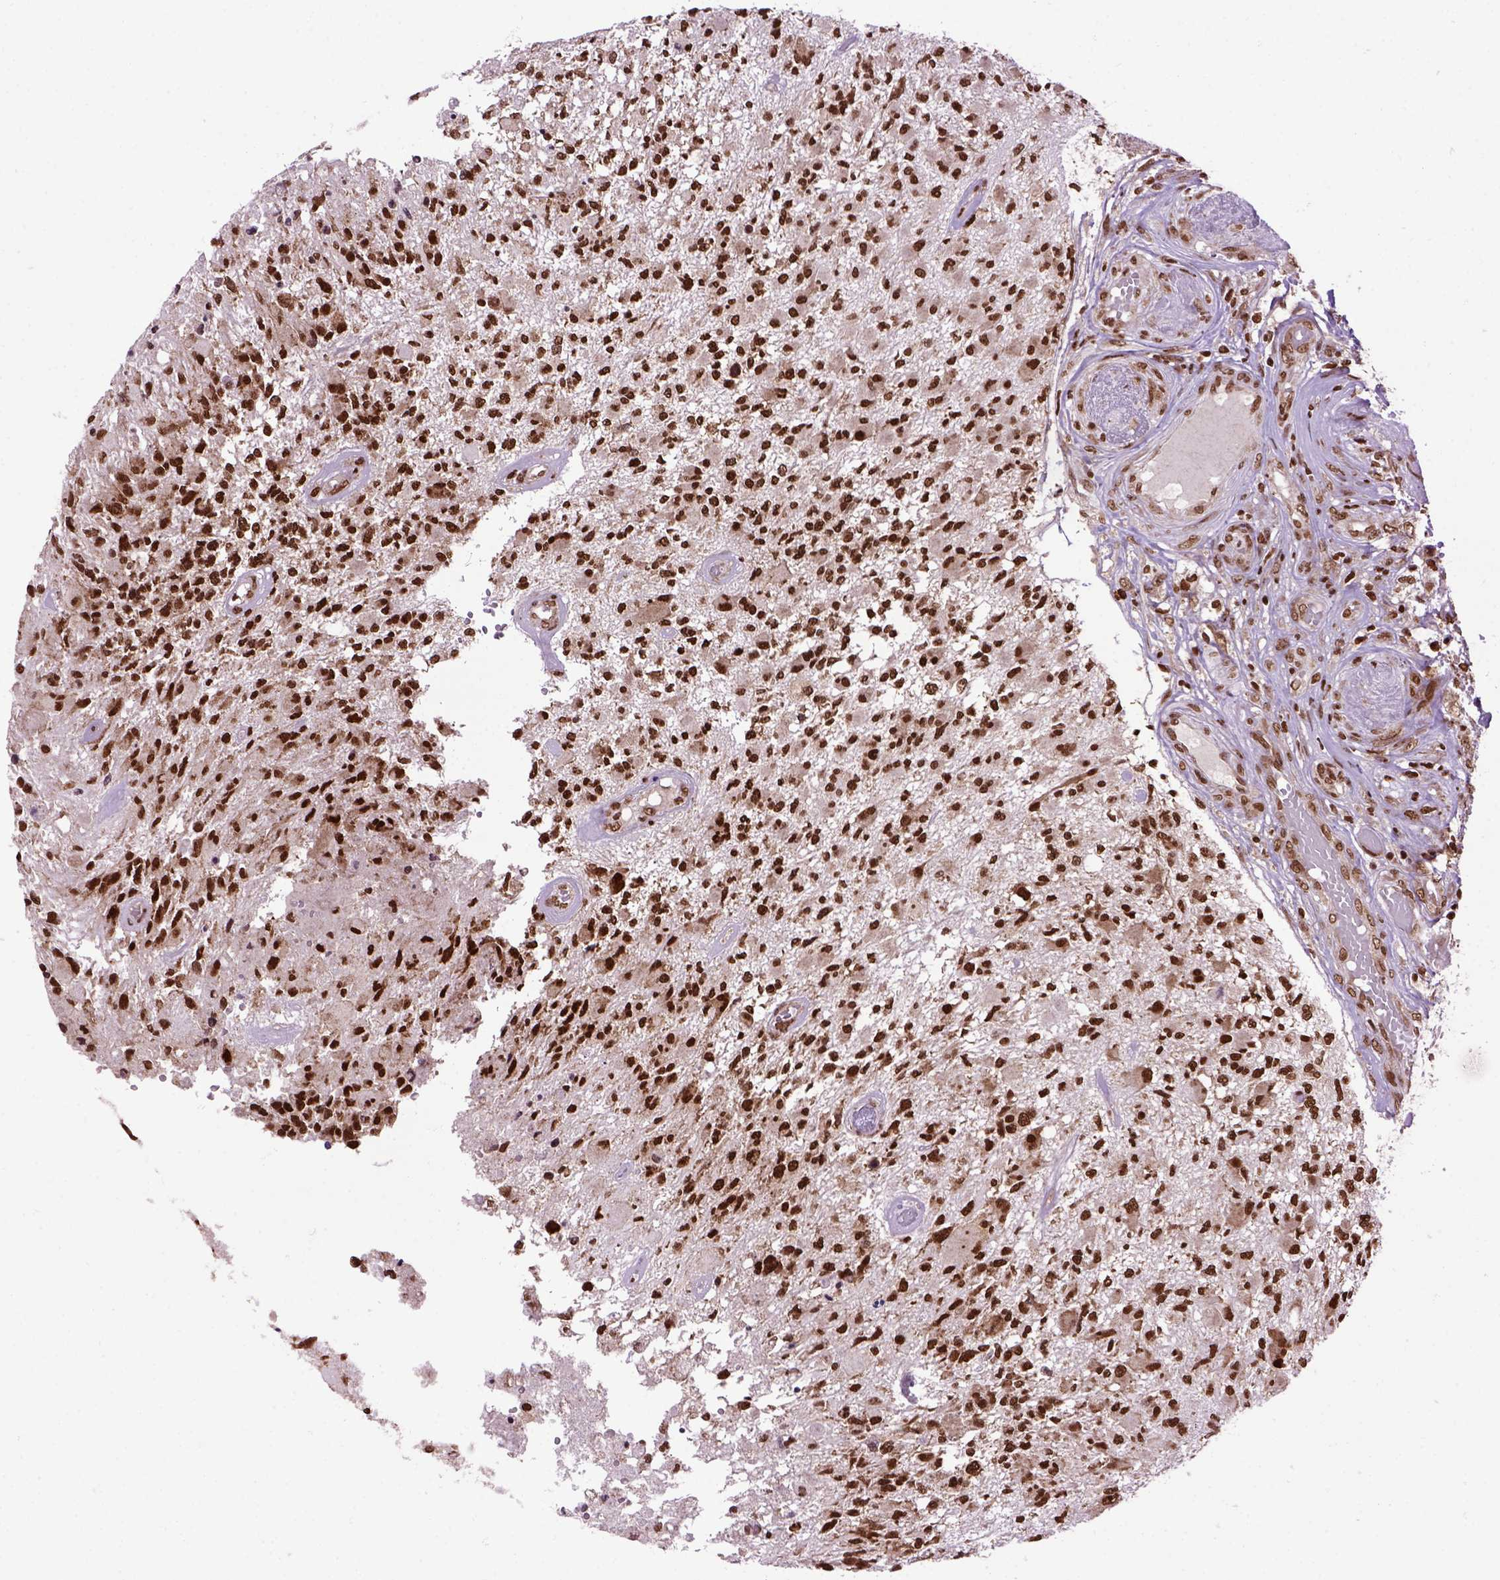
{"staining": {"intensity": "strong", "quantity": ">75%", "location": "nuclear"}, "tissue": "glioma", "cell_type": "Tumor cells", "image_type": "cancer", "snomed": [{"axis": "morphology", "description": "Glioma, malignant, High grade"}, {"axis": "topography", "description": "Brain"}], "caption": "Tumor cells show high levels of strong nuclear staining in approximately >75% of cells in human glioma. (brown staining indicates protein expression, while blue staining denotes nuclei).", "gene": "CELF1", "patient": {"sex": "female", "age": 63}}